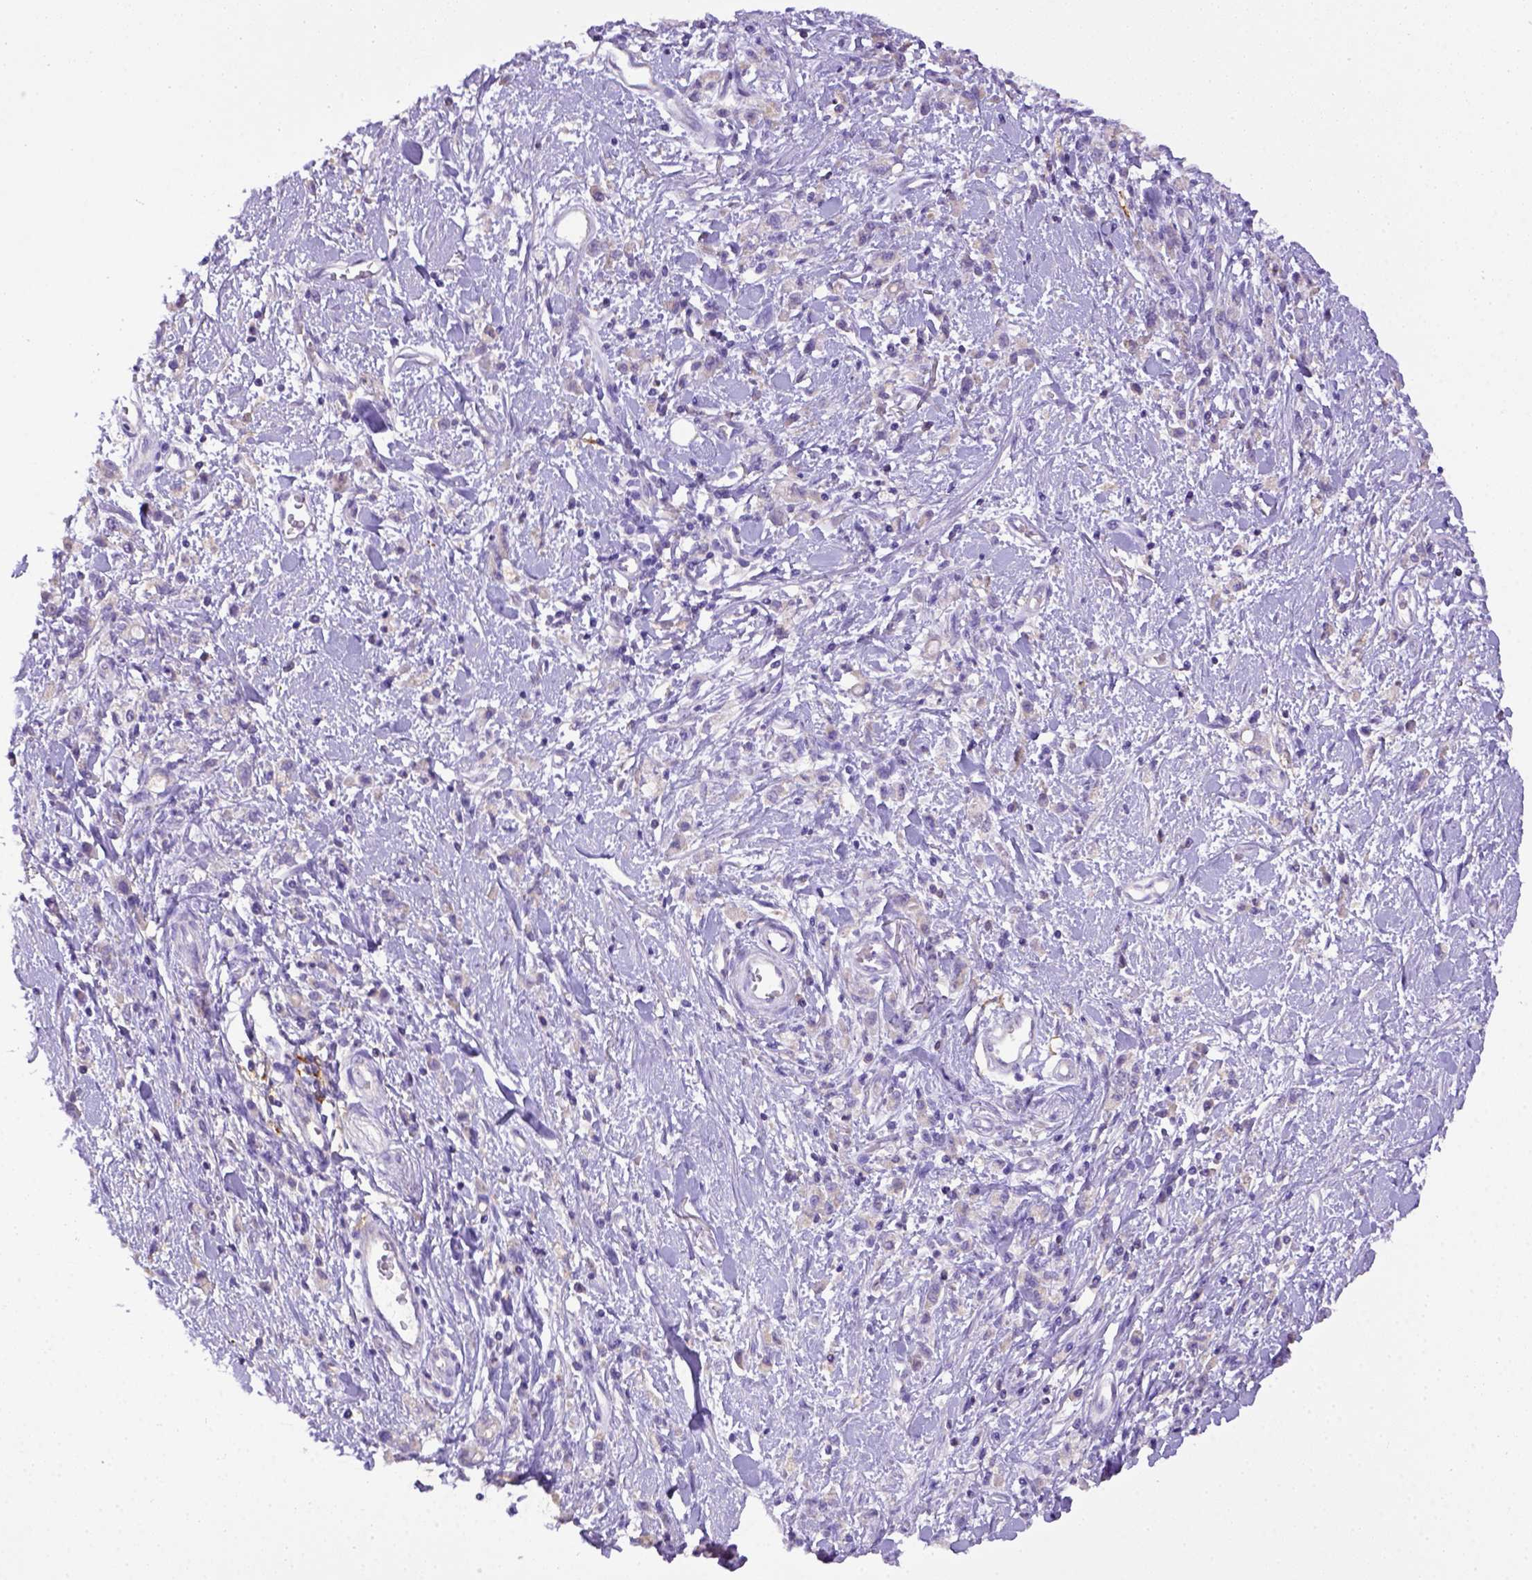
{"staining": {"intensity": "negative", "quantity": "none", "location": "none"}, "tissue": "stomach cancer", "cell_type": "Tumor cells", "image_type": "cancer", "snomed": [{"axis": "morphology", "description": "Adenocarcinoma, NOS"}, {"axis": "topography", "description": "Stomach"}], "caption": "Human adenocarcinoma (stomach) stained for a protein using immunohistochemistry exhibits no staining in tumor cells.", "gene": "CD40", "patient": {"sex": "male", "age": 77}}